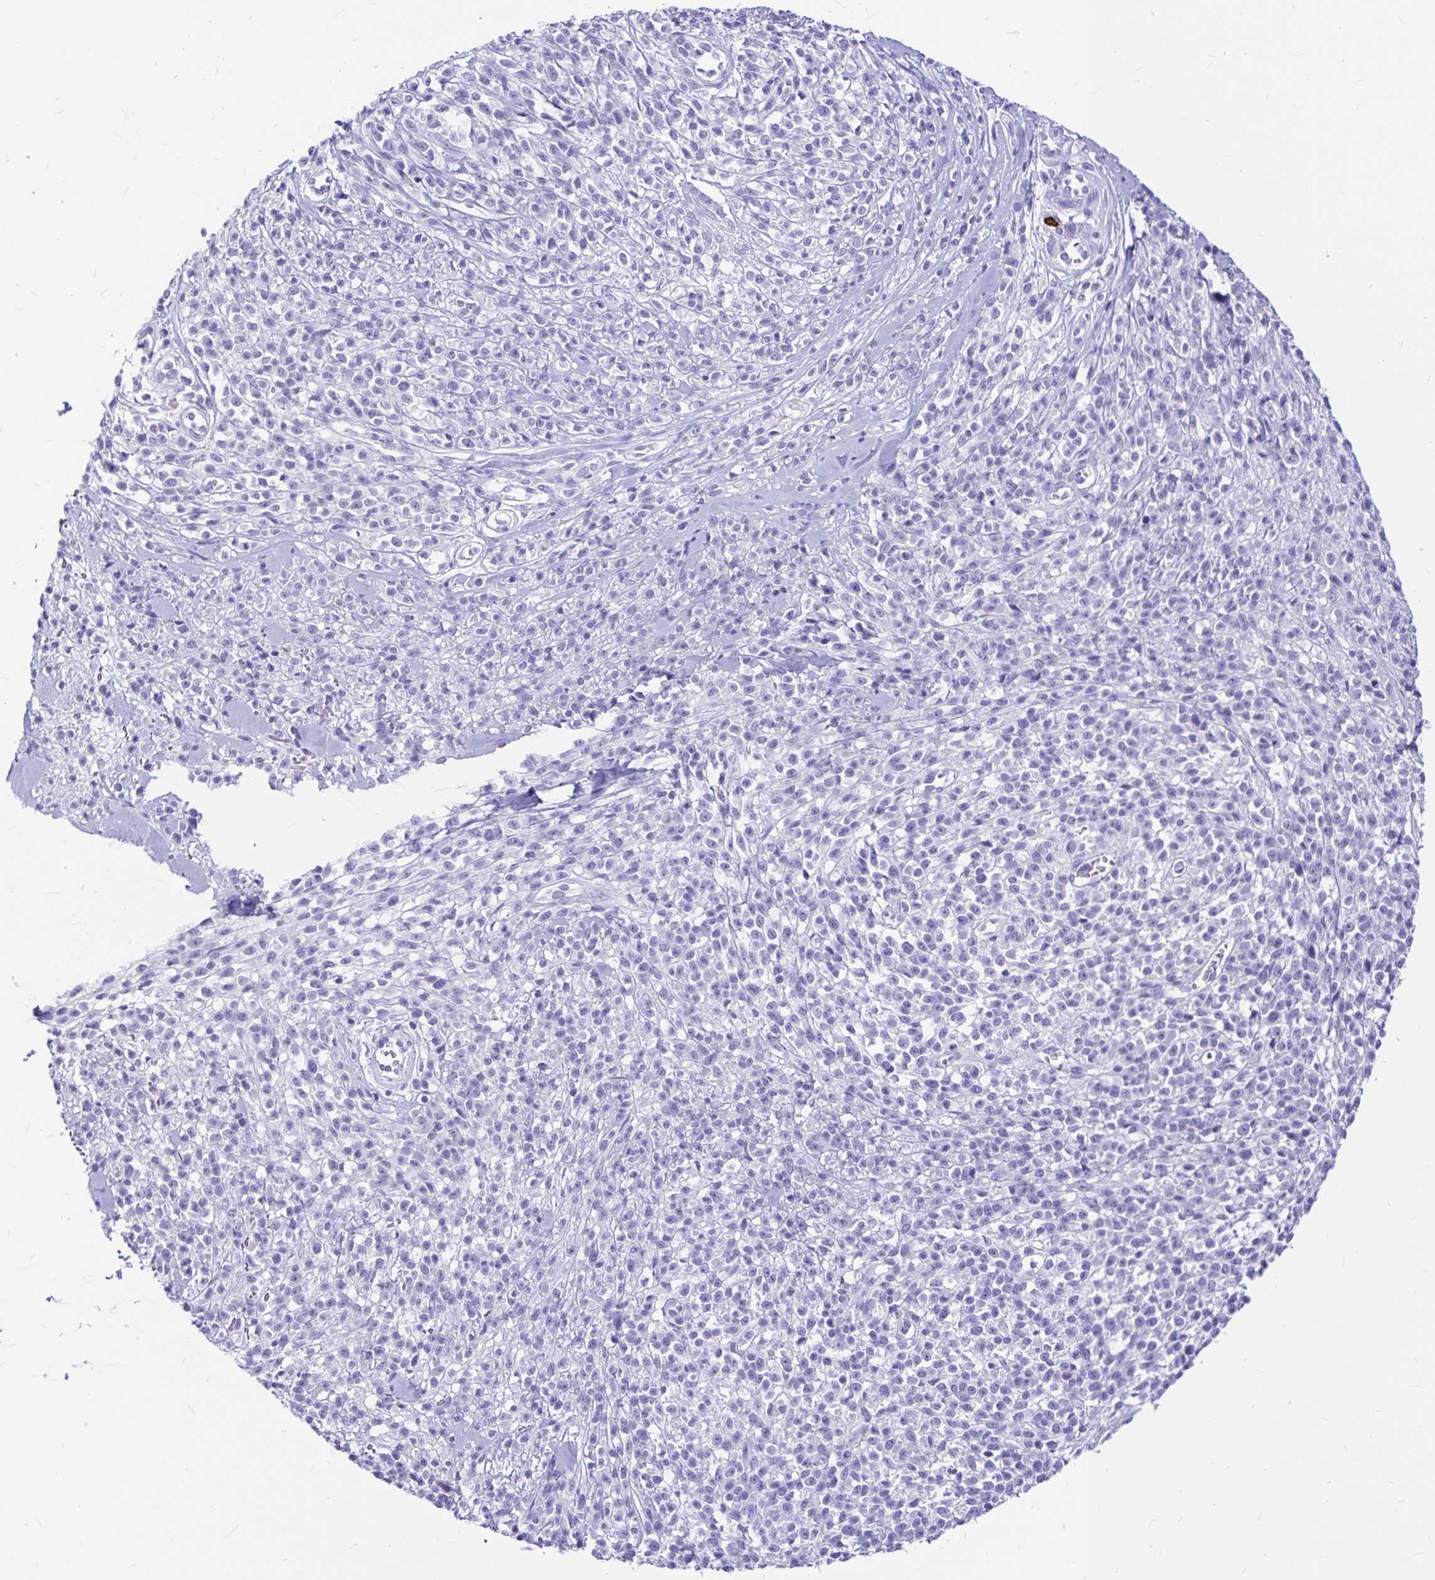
{"staining": {"intensity": "negative", "quantity": "none", "location": "none"}, "tissue": "melanoma", "cell_type": "Tumor cells", "image_type": "cancer", "snomed": [{"axis": "morphology", "description": "Malignant melanoma, NOS"}, {"axis": "topography", "description": "Skin"}, {"axis": "topography", "description": "Skin of trunk"}], "caption": "Malignant melanoma stained for a protein using IHC exhibits no positivity tumor cells.", "gene": "CLEC1B", "patient": {"sex": "male", "age": 74}}